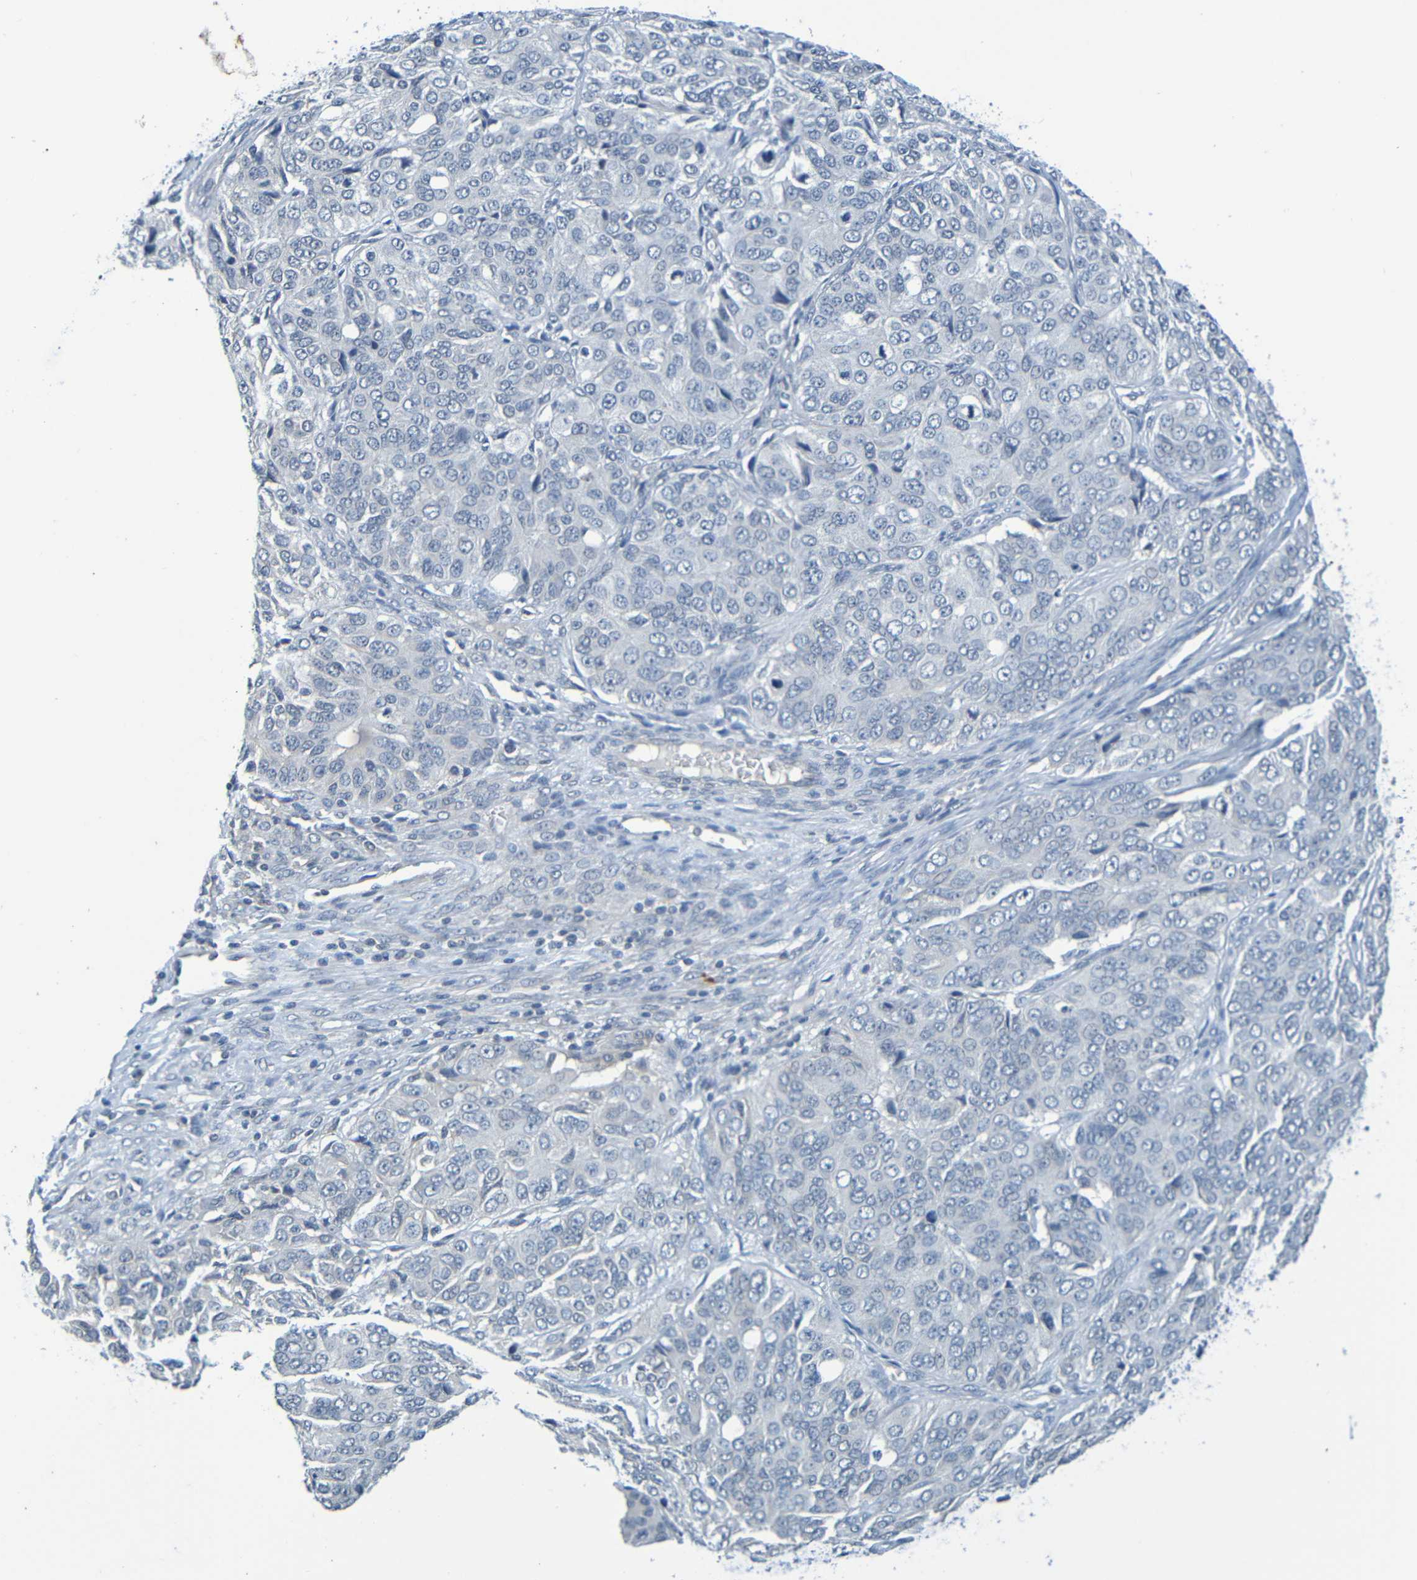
{"staining": {"intensity": "negative", "quantity": "none", "location": "none"}, "tissue": "ovarian cancer", "cell_type": "Tumor cells", "image_type": "cancer", "snomed": [{"axis": "morphology", "description": "Carcinoma, endometroid"}, {"axis": "topography", "description": "Ovary"}], "caption": "Immunohistochemical staining of human endometroid carcinoma (ovarian) reveals no significant positivity in tumor cells.", "gene": "C3AR1", "patient": {"sex": "female", "age": 51}}